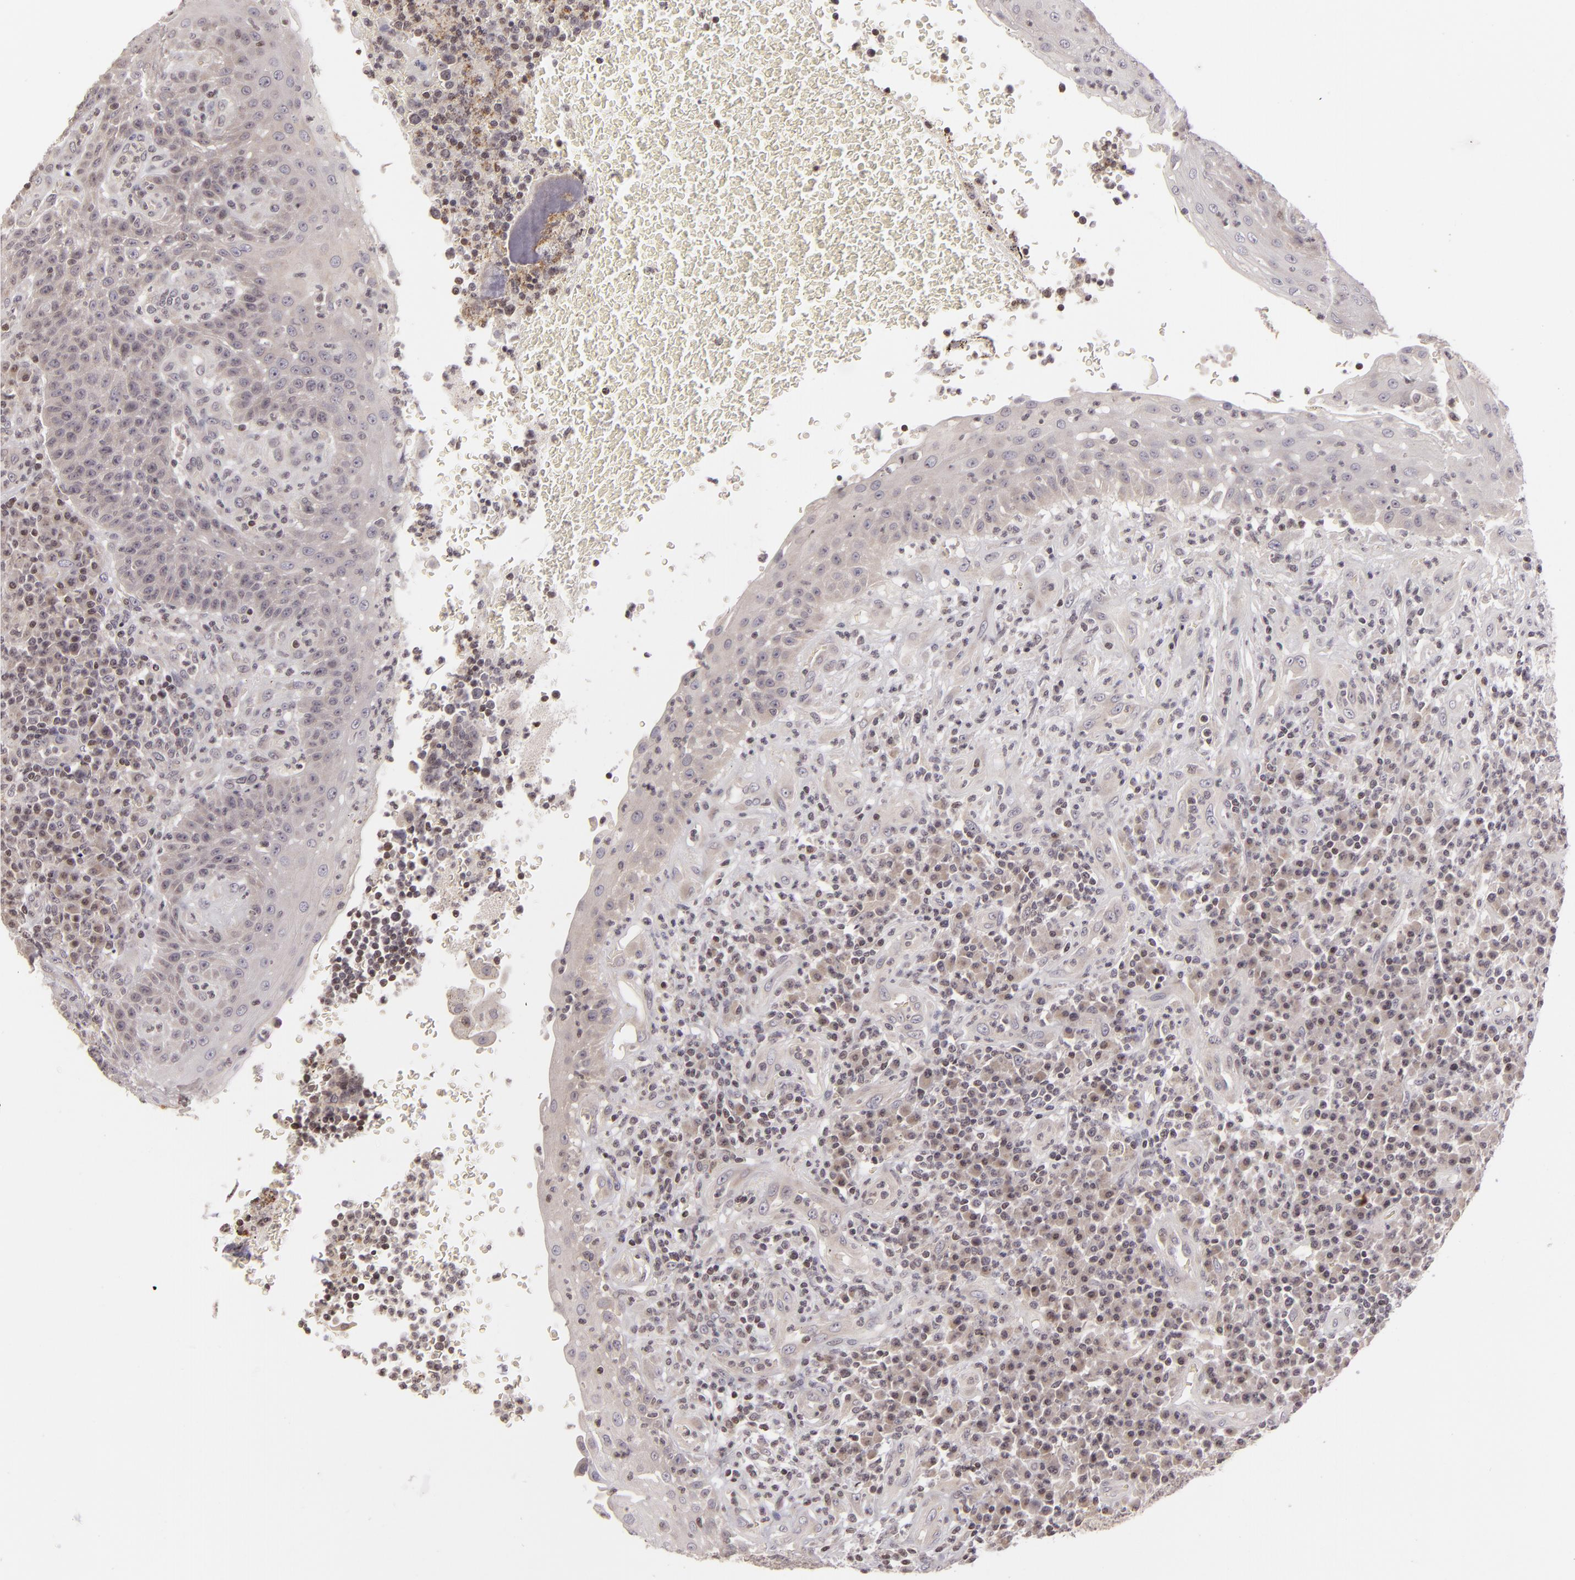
{"staining": {"intensity": "negative", "quantity": "none", "location": "none"}, "tissue": "tonsil", "cell_type": "Germinal center cells", "image_type": "normal", "snomed": [{"axis": "morphology", "description": "Normal tissue, NOS"}, {"axis": "topography", "description": "Tonsil"}], "caption": "Immunohistochemistry (IHC) of unremarkable human tonsil shows no expression in germinal center cells. The staining is performed using DAB brown chromogen with nuclei counter-stained in using hematoxylin.", "gene": "AKAP6", "patient": {"sex": "female", "age": 40}}